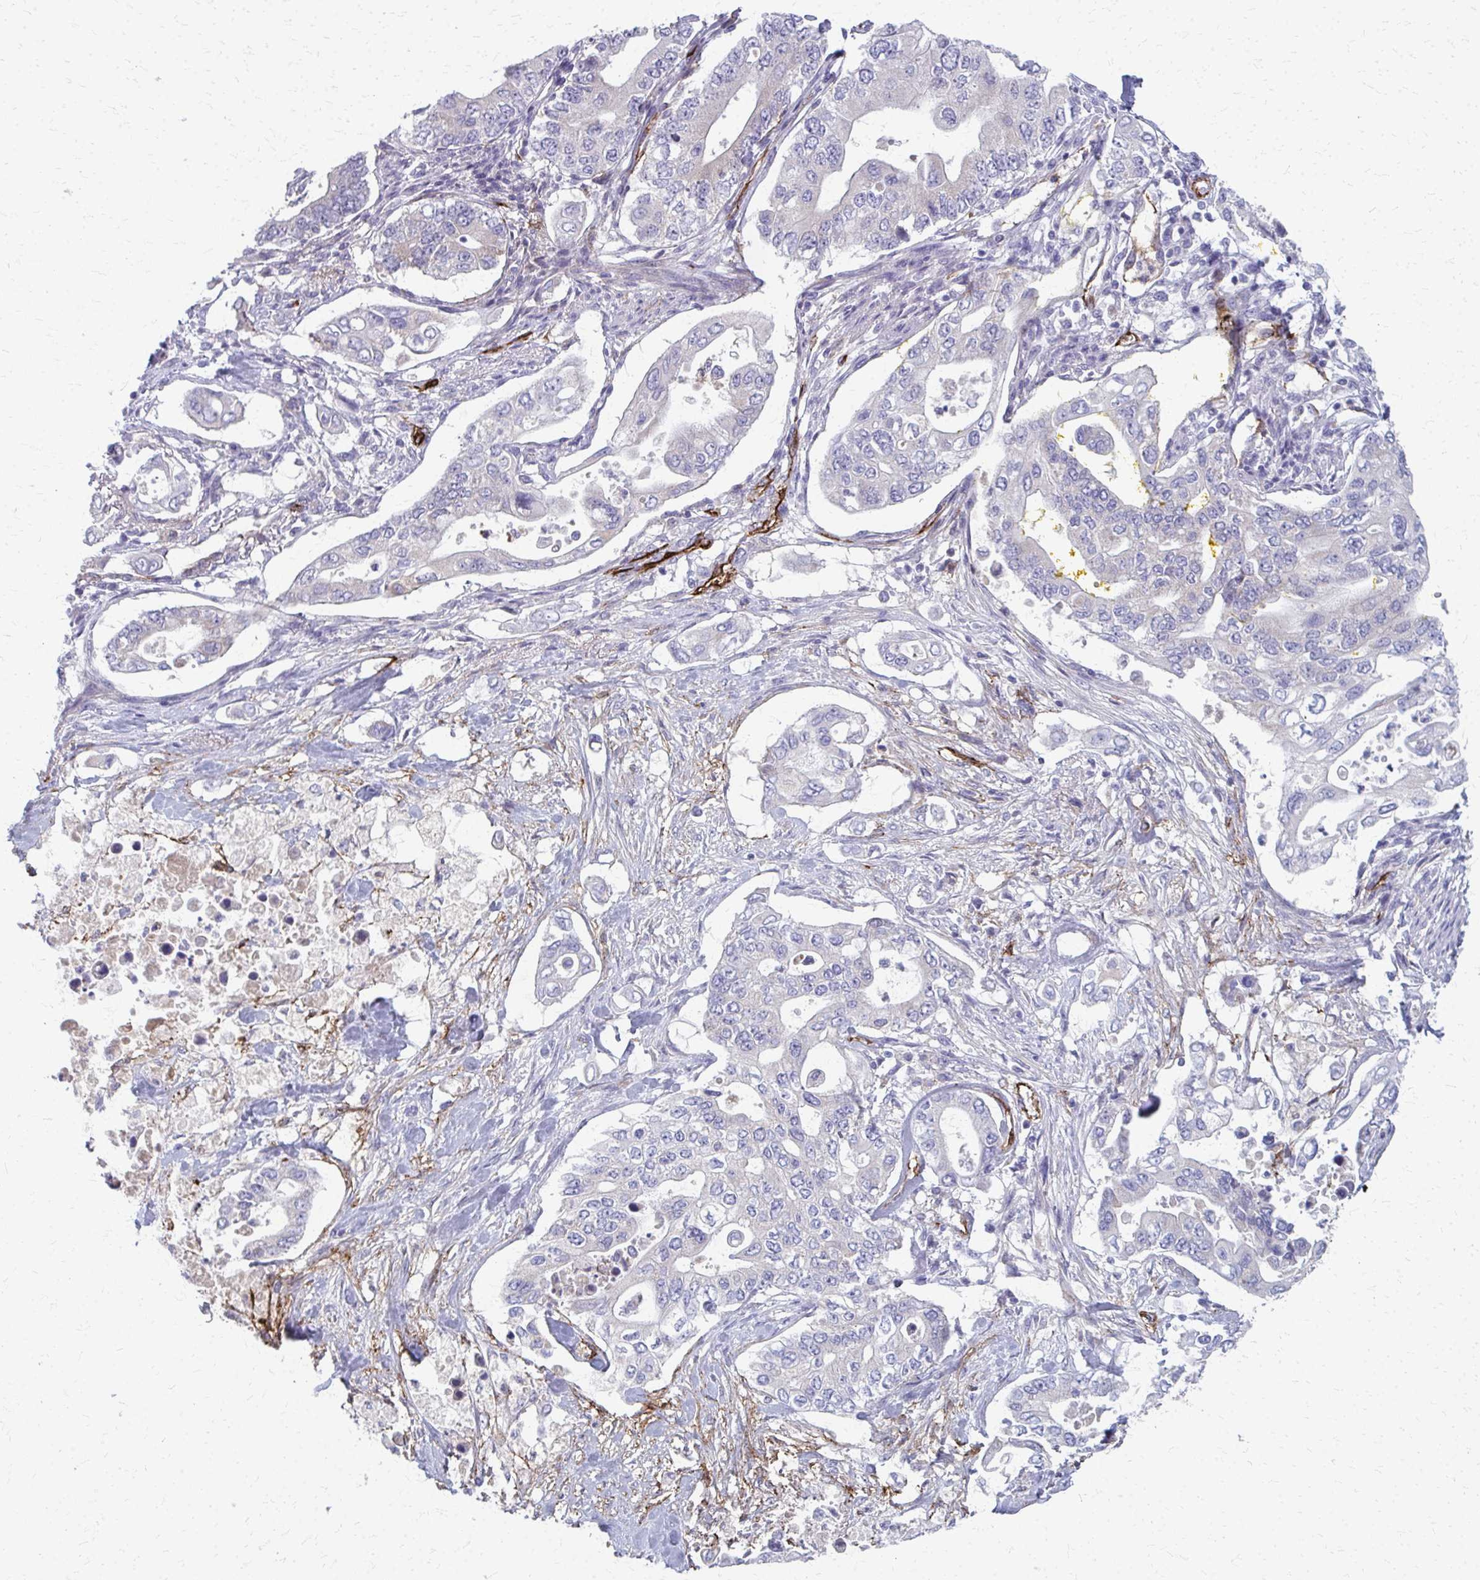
{"staining": {"intensity": "negative", "quantity": "none", "location": "none"}, "tissue": "pancreatic cancer", "cell_type": "Tumor cells", "image_type": "cancer", "snomed": [{"axis": "morphology", "description": "Adenocarcinoma, NOS"}, {"axis": "topography", "description": "Pancreas"}], "caption": "Tumor cells show no significant protein positivity in pancreatic adenocarcinoma. (Immunohistochemistry, brightfield microscopy, high magnification).", "gene": "ADIPOQ", "patient": {"sex": "female", "age": 63}}